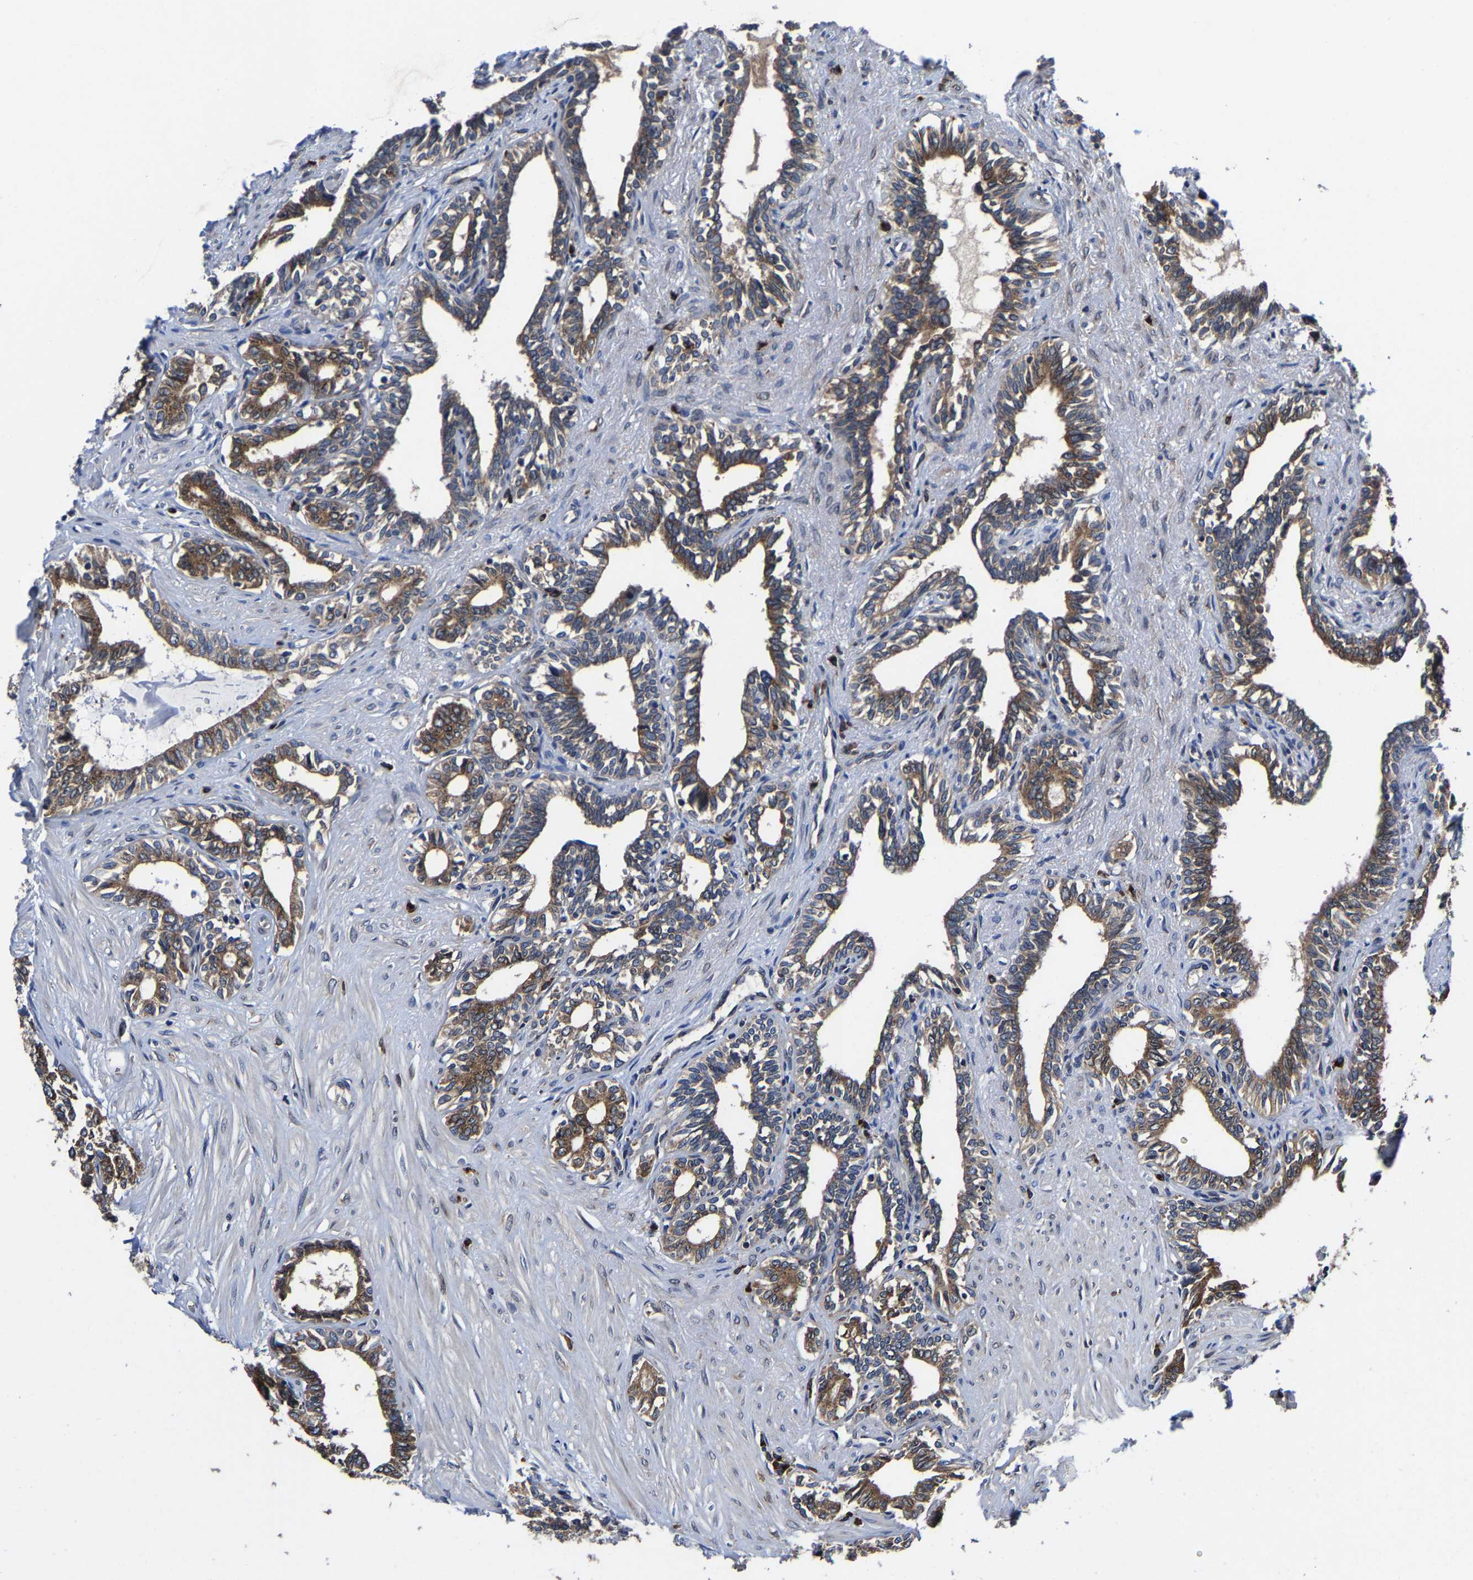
{"staining": {"intensity": "strong", "quantity": "25%-75%", "location": "cytoplasmic/membranous"}, "tissue": "seminal vesicle", "cell_type": "Glandular cells", "image_type": "normal", "snomed": [{"axis": "morphology", "description": "Normal tissue, NOS"}, {"axis": "morphology", "description": "Adenocarcinoma, High grade"}, {"axis": "topography", "description": "Prostate"}, {"axis": "topography", "description": "Seminal veicle"}], "caption": "Strong cytoplasmic/membranous expression is appreciated in about 25%-75% of glandular cells in unremarkable seminal vesicle. The protein of interest is shown in brown color, while the nuclei are stained blue.", "gene": "EBAG9", "patient": {"sex": "male", "age": 55}}